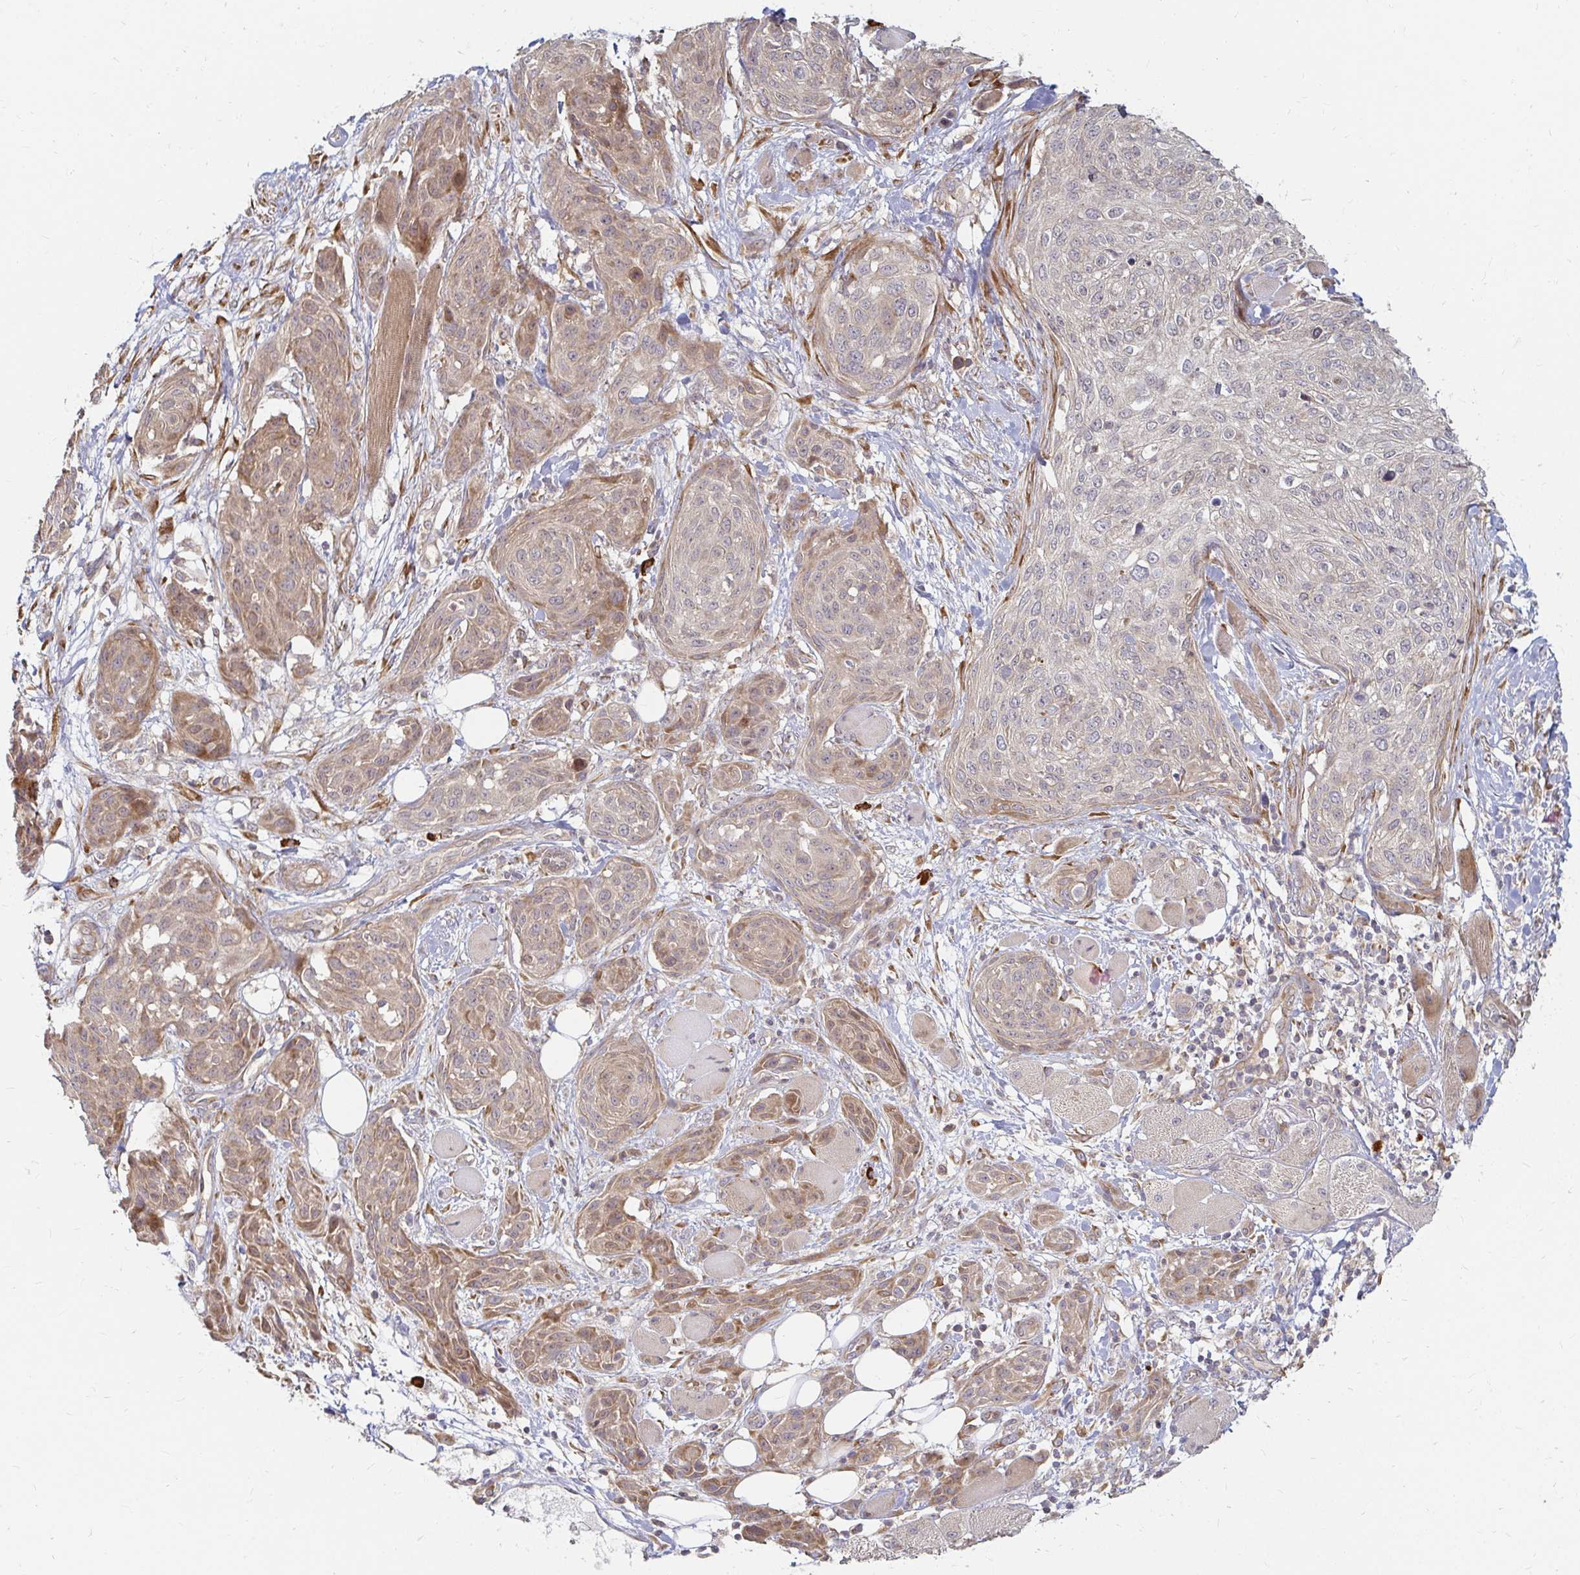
{"staining": {"intensity": "moderate", "quantity": "<25%", "location": "cytoplasmic/membranous"}, "tissue": "skin cancer", "cell_type": "Tumor cells", "image_type": "cancer", "snomed": [{"axis": "morphology", "description": "Squamous cell carcinoma, NOS"}, {"axis": "topography", "description": "Skin"}], "caption": "Tumor cells display moderate cytoplasmic/membranous staining in about <25% of cells in skin cancer (squamous cell carcinoma).", "gene": "CAST", "patient": {"sex": "female", "age": 87}}